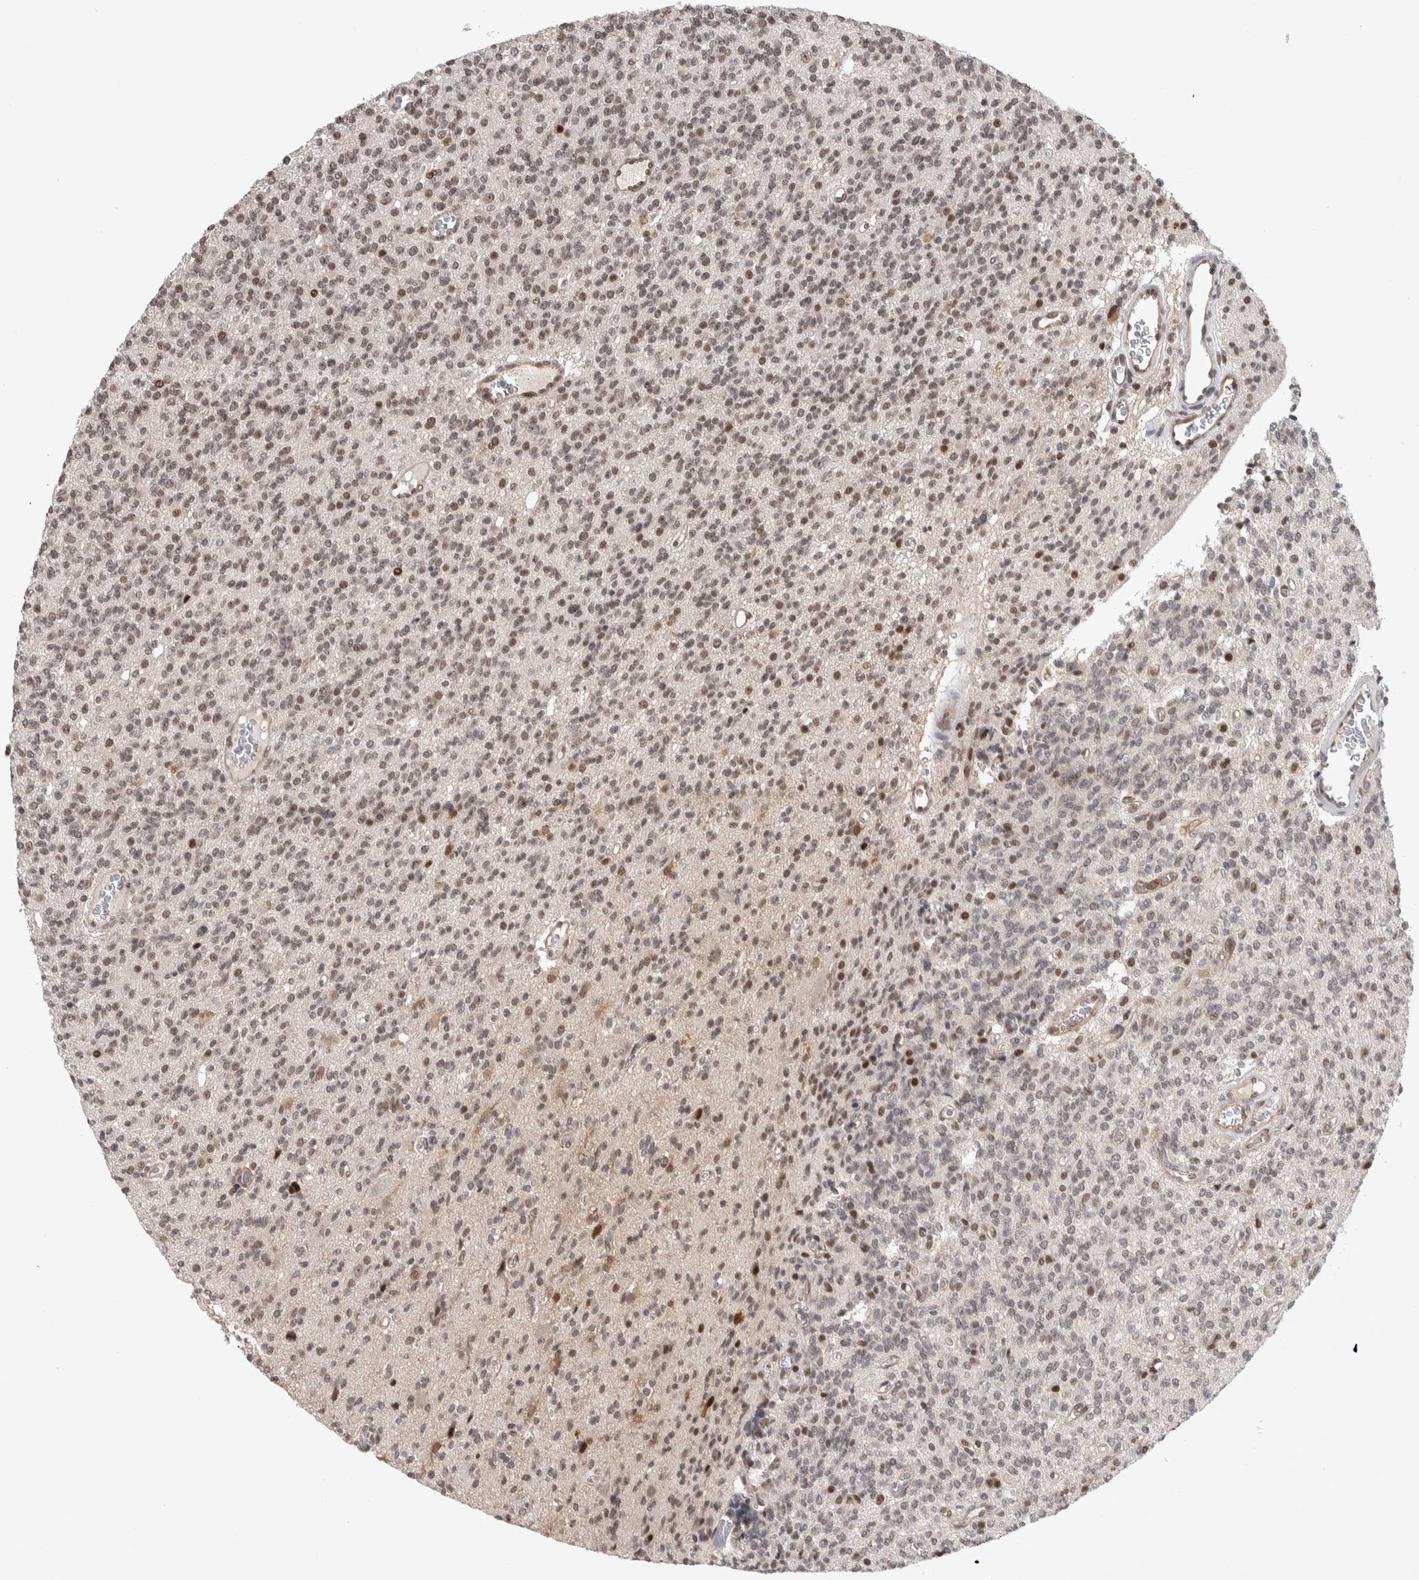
{"staining": {"intensity": "moderate", "quantity": ">75%", "location": "nuclear"}, "tissue": "glioma", "cell_type": "Tumor cells", "image_type": "cancer", "snomed": [{"axis": "morphology", "description": "Glioma, malignant, High grade"}, {"axis": "topography", "description": "Brain"}], "caption": "An immunohistochemistry micrograph of neoplastic tissue is shown. Protein staining in brown highlights moderate nuclear positivity in glioma within tumor cells.", "gene": "ZSCAN21", "patient": {"sex": "male", "age": 34}}